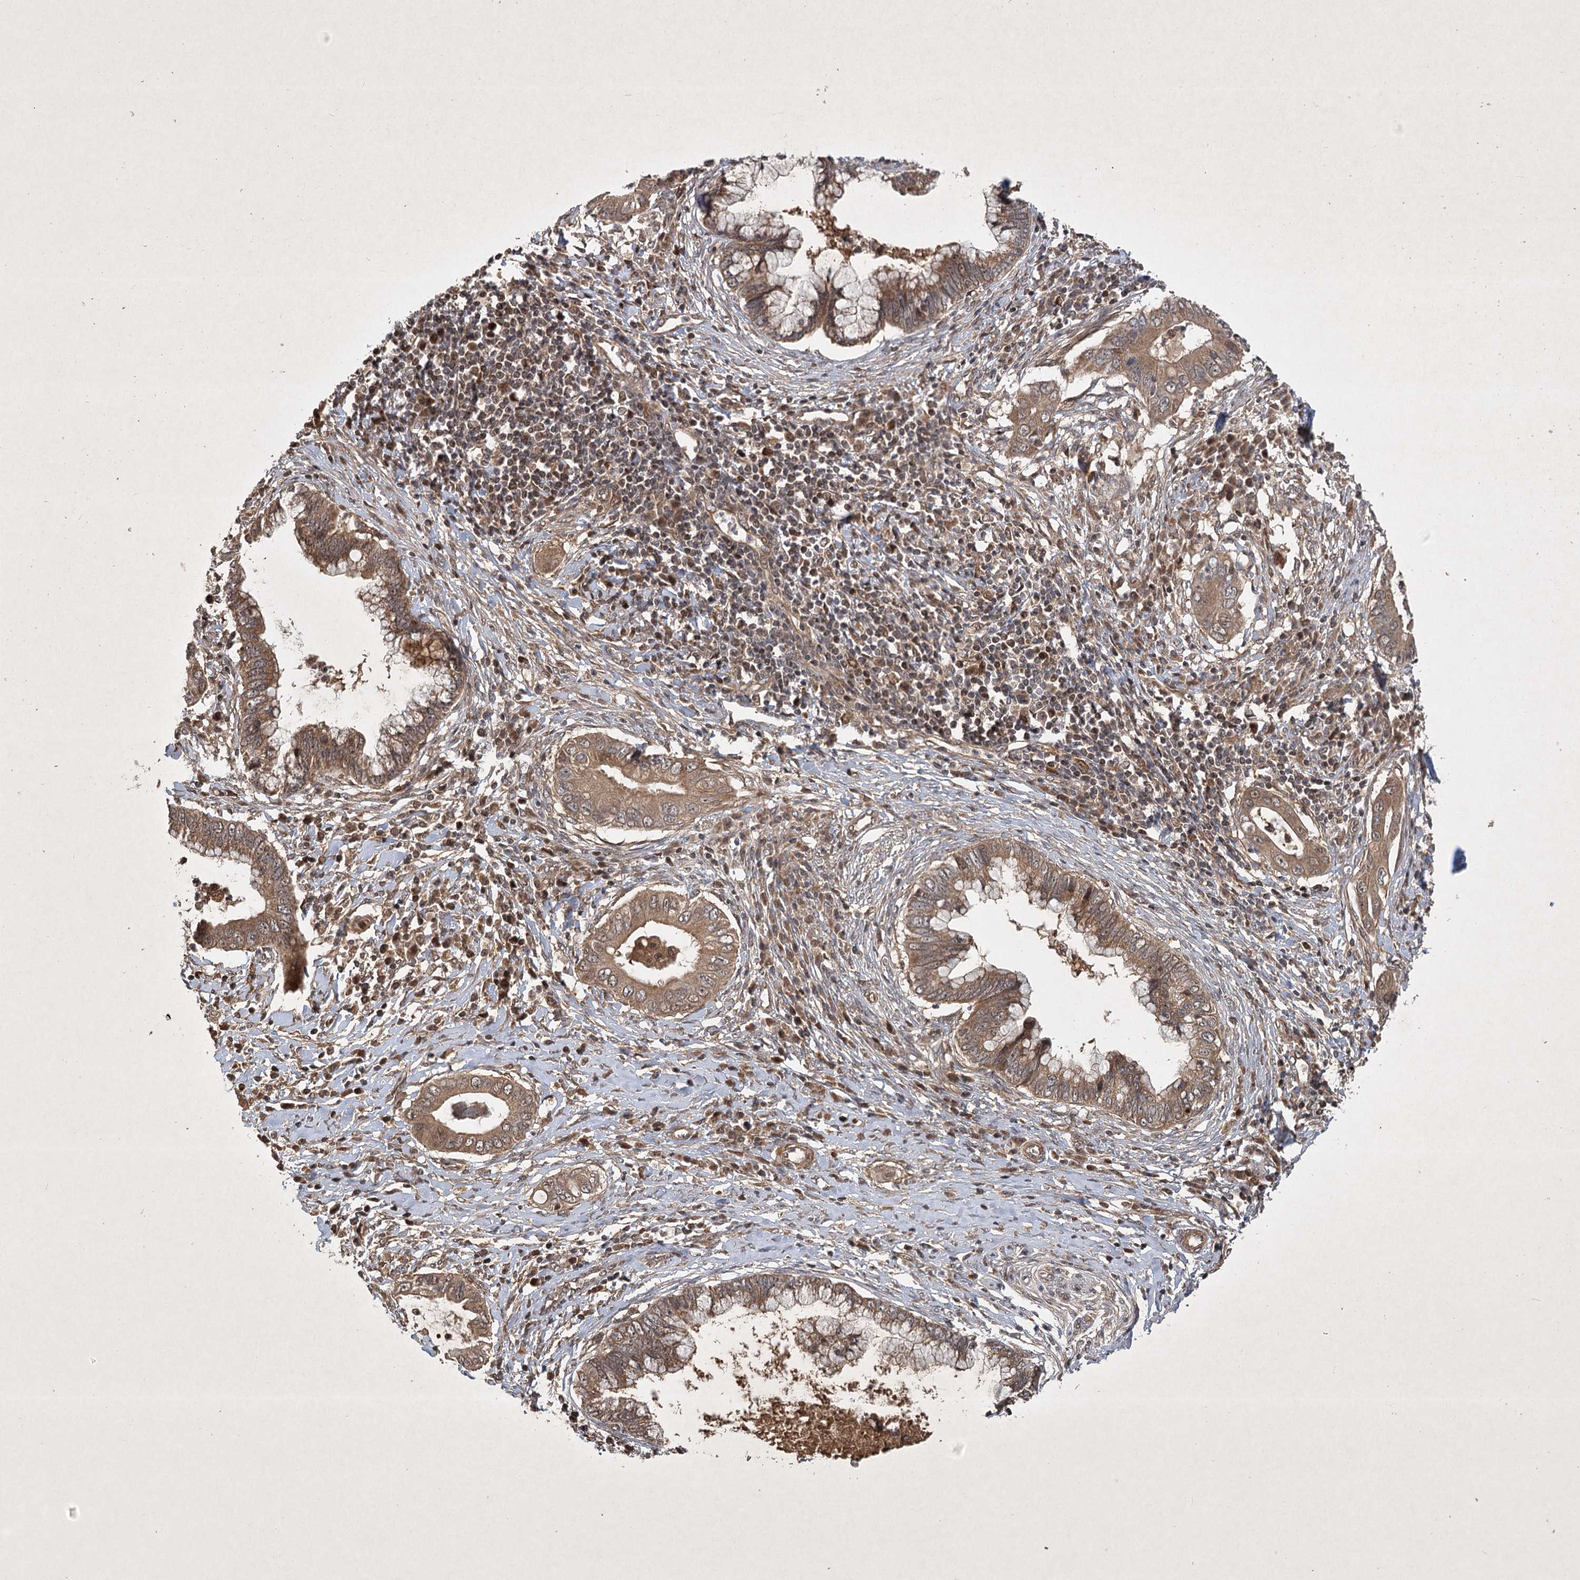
{"staining": {"intensity": "moderate", "quantity": ">75%", "location": "cytoplasmic/membranous"}, "tissue": "cervical cancer", "cell_type": "Tumor cells", "image_type": "cancer", "snomed": [{"axis": "morphology", "description": "Adenocarcinoma, NOS"}, {"axis": "topography", "description": "Cervix"}], "caption": "Brown immunohistochemical staining in human cervical cancer reveals moderate cytoplasmic/membranous positivity in approximately >75% of tumor cells.", "gene": "INSIG2", "patient": {"sex": "female", "age": 44}}